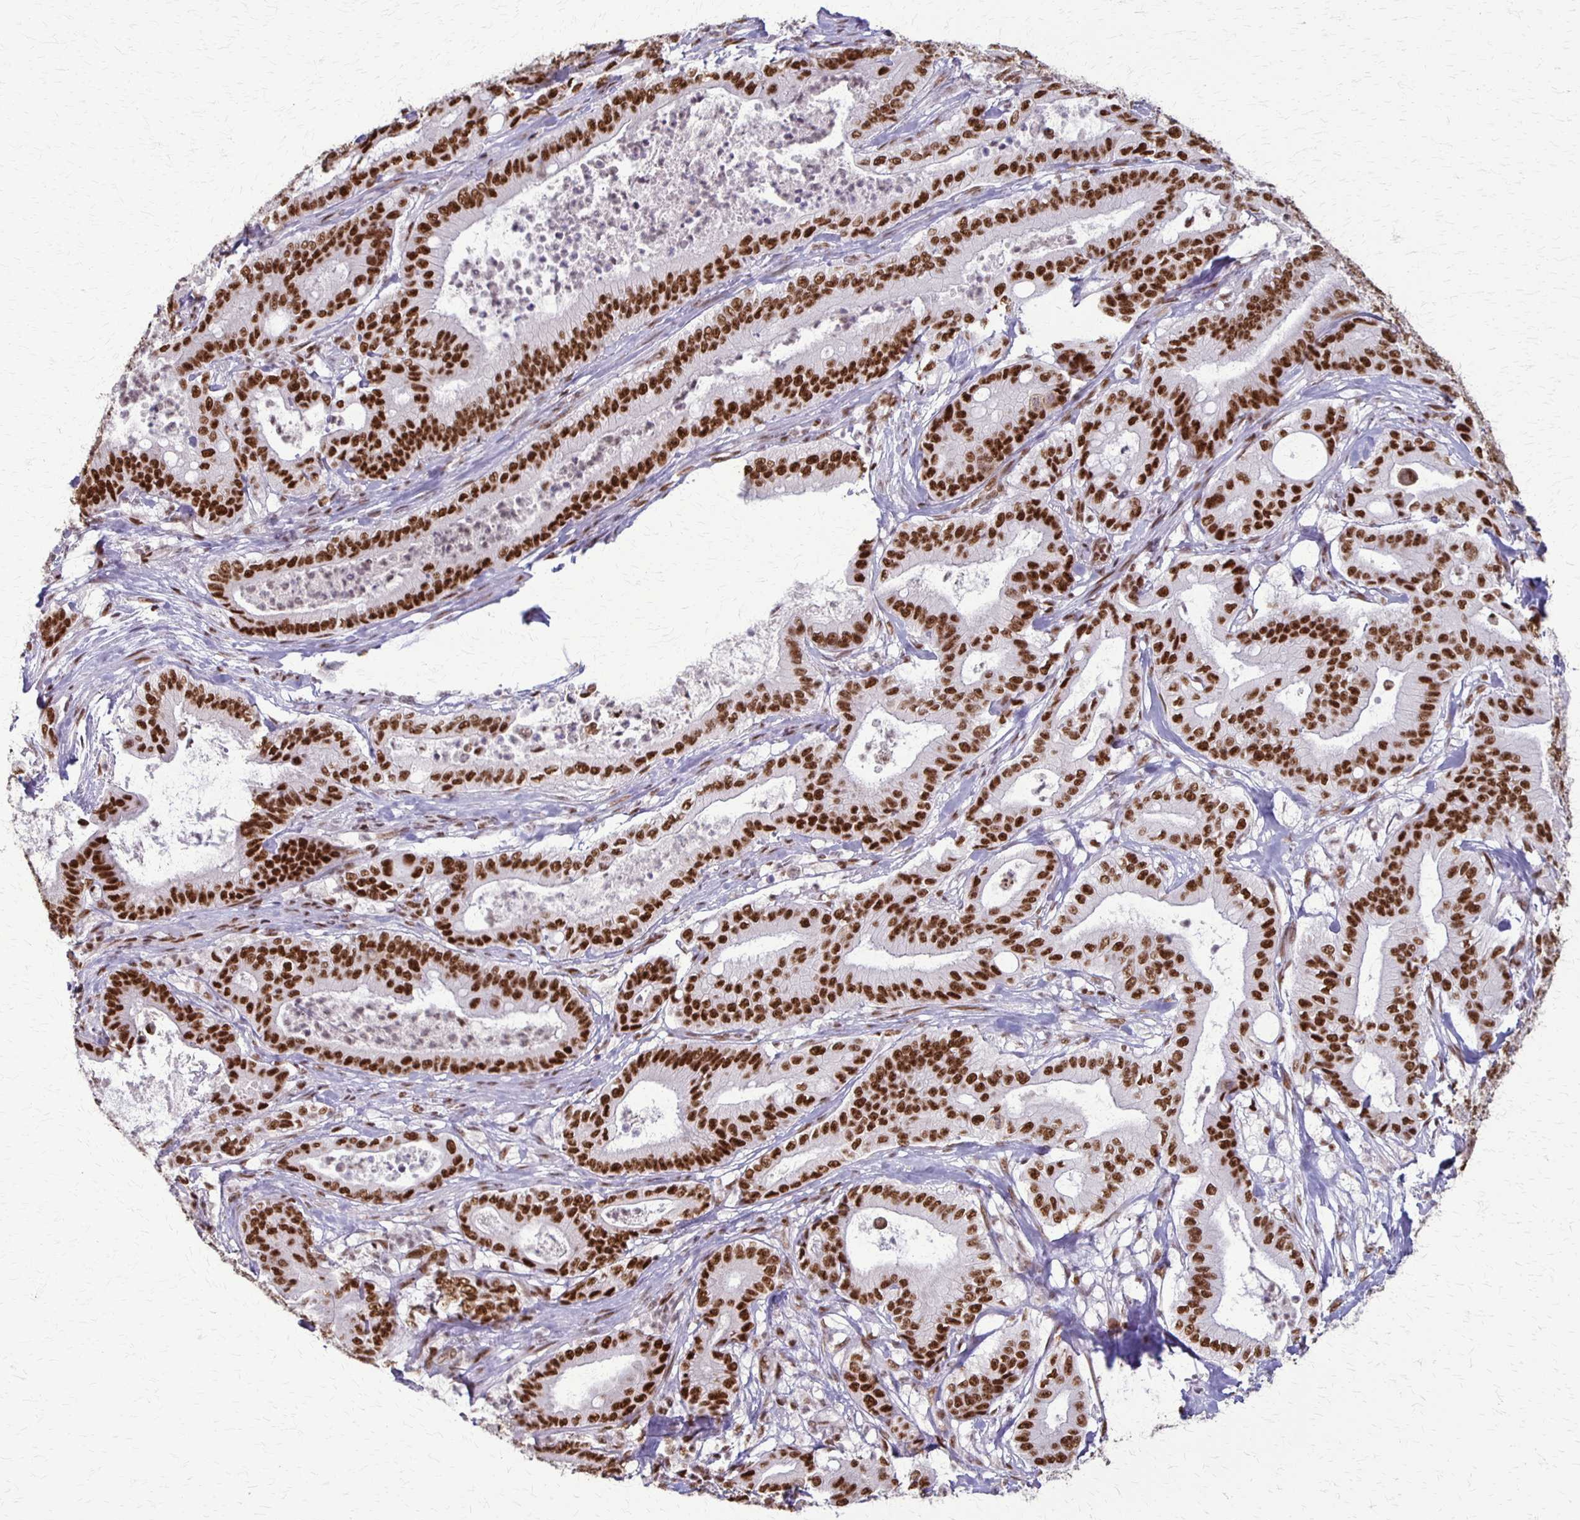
{"staining": {"intensity": "strong", "quantity": ">75%", "location": "nuclear"}, "tissue": "pancreatic cancer", "cell_type": "Tumor cells", "image_type": "cancer", "snomed": [{"axis": "morphology", "description": "Adenocarcinoma, NOS"}, {"axis": "topography", "description": "Pancreas"}], "caption": "Strong nuclear expression for a protein is present in approximately >75% of tumor cells of pancreatic cancer (adenocarcinoma) using immunohistochemistry.", "gene": "XRCC6", "patient": {"sex": "male", "age": 71}}